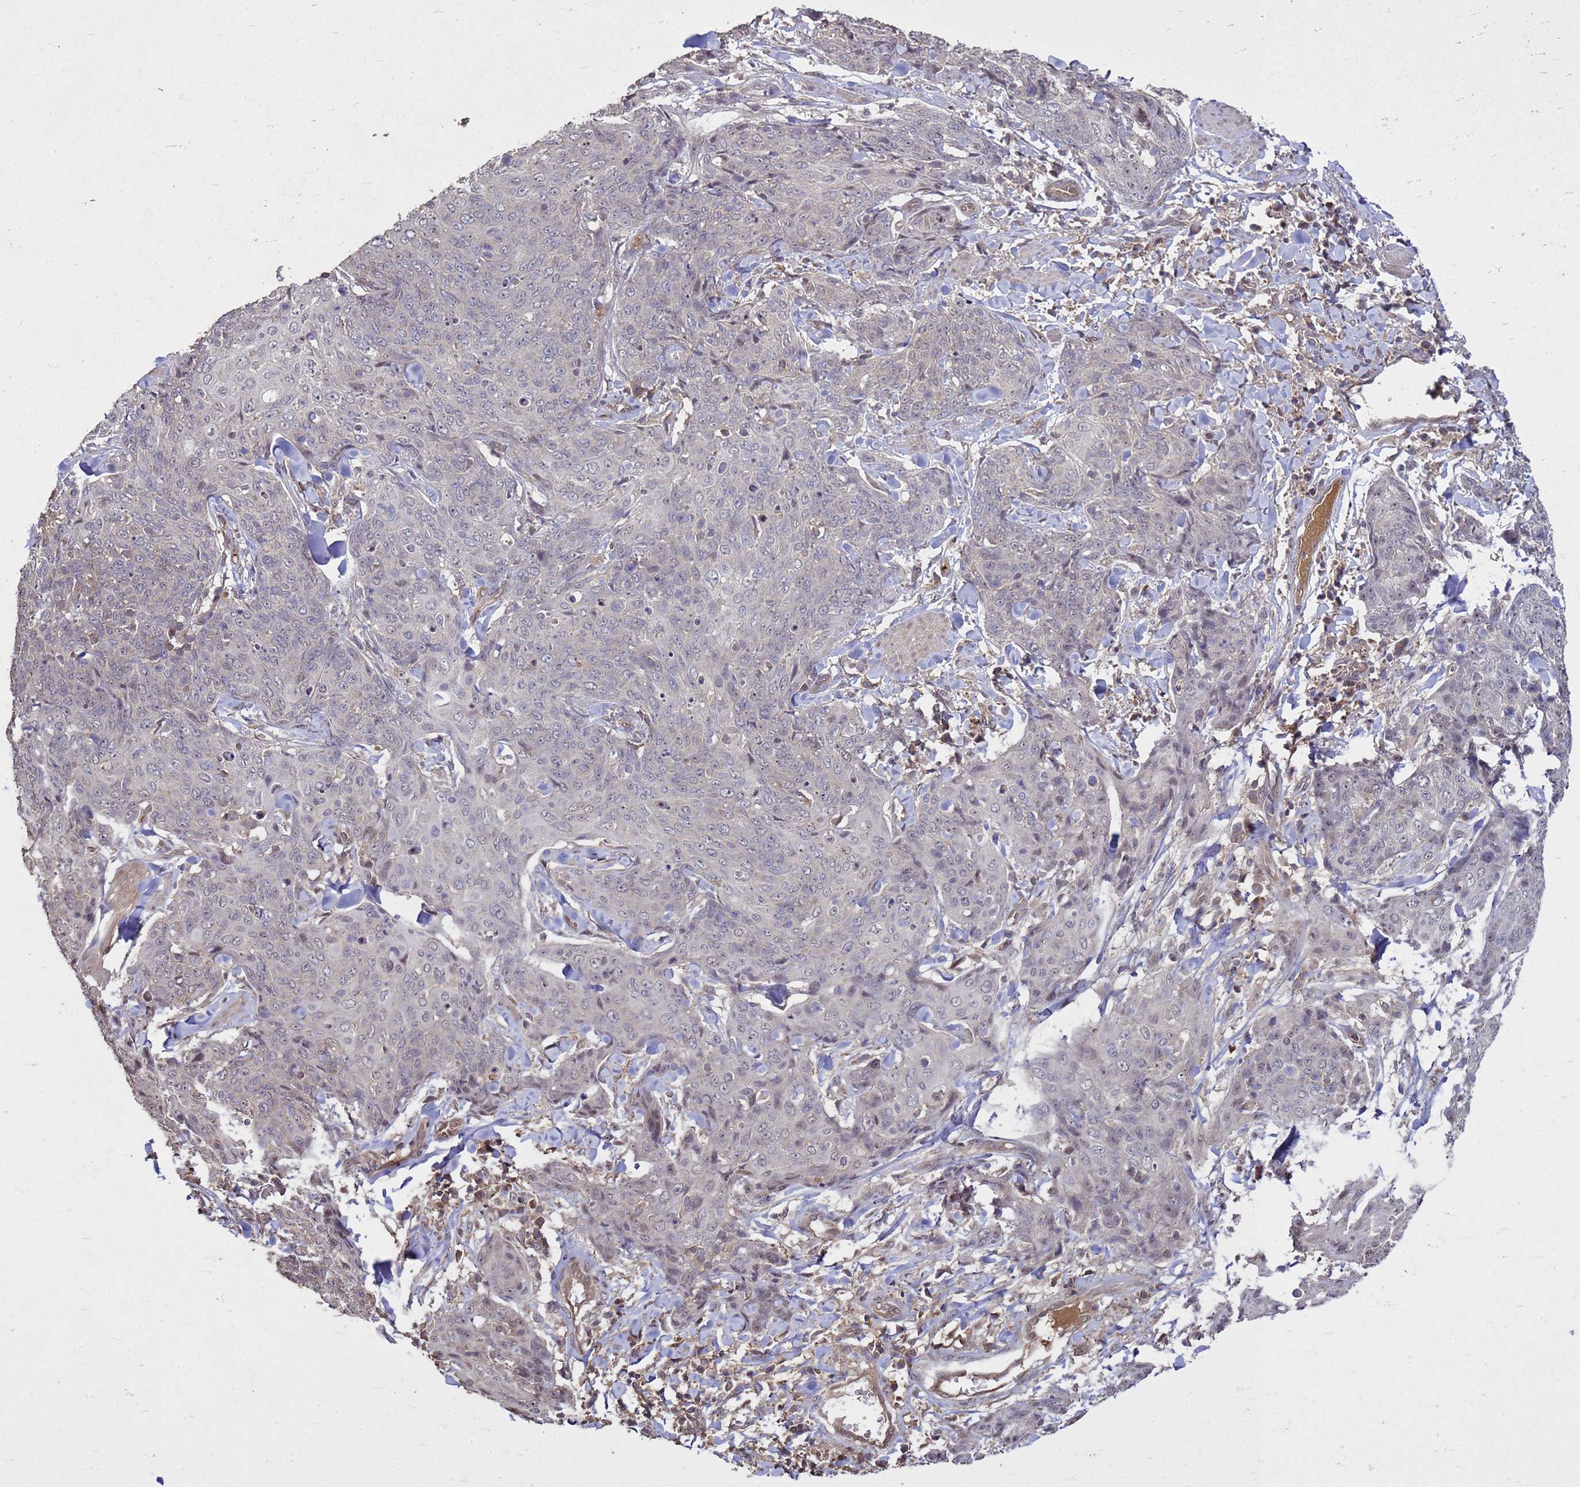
{"staining": {"intensity": "negative", "quantity": "none", "location": "none"}, "tissue": "skin cancer", "cell_type": "Tumor cells", "image_type": "cancer", "snomed": [{"axis": "morphology", "description": "Squamous cell carcinoma, NOS"}, {"axis": "topography", "description": "Skin"}, {"axis": "topography", "description": "Vulva"}], "caption": "Human skin cancer stained for a protein using immunohistochemistry (IHC) shows no expression in tumor cells.", "gene": "CRBN", "patient": {"sex": "female", "age": 85}}